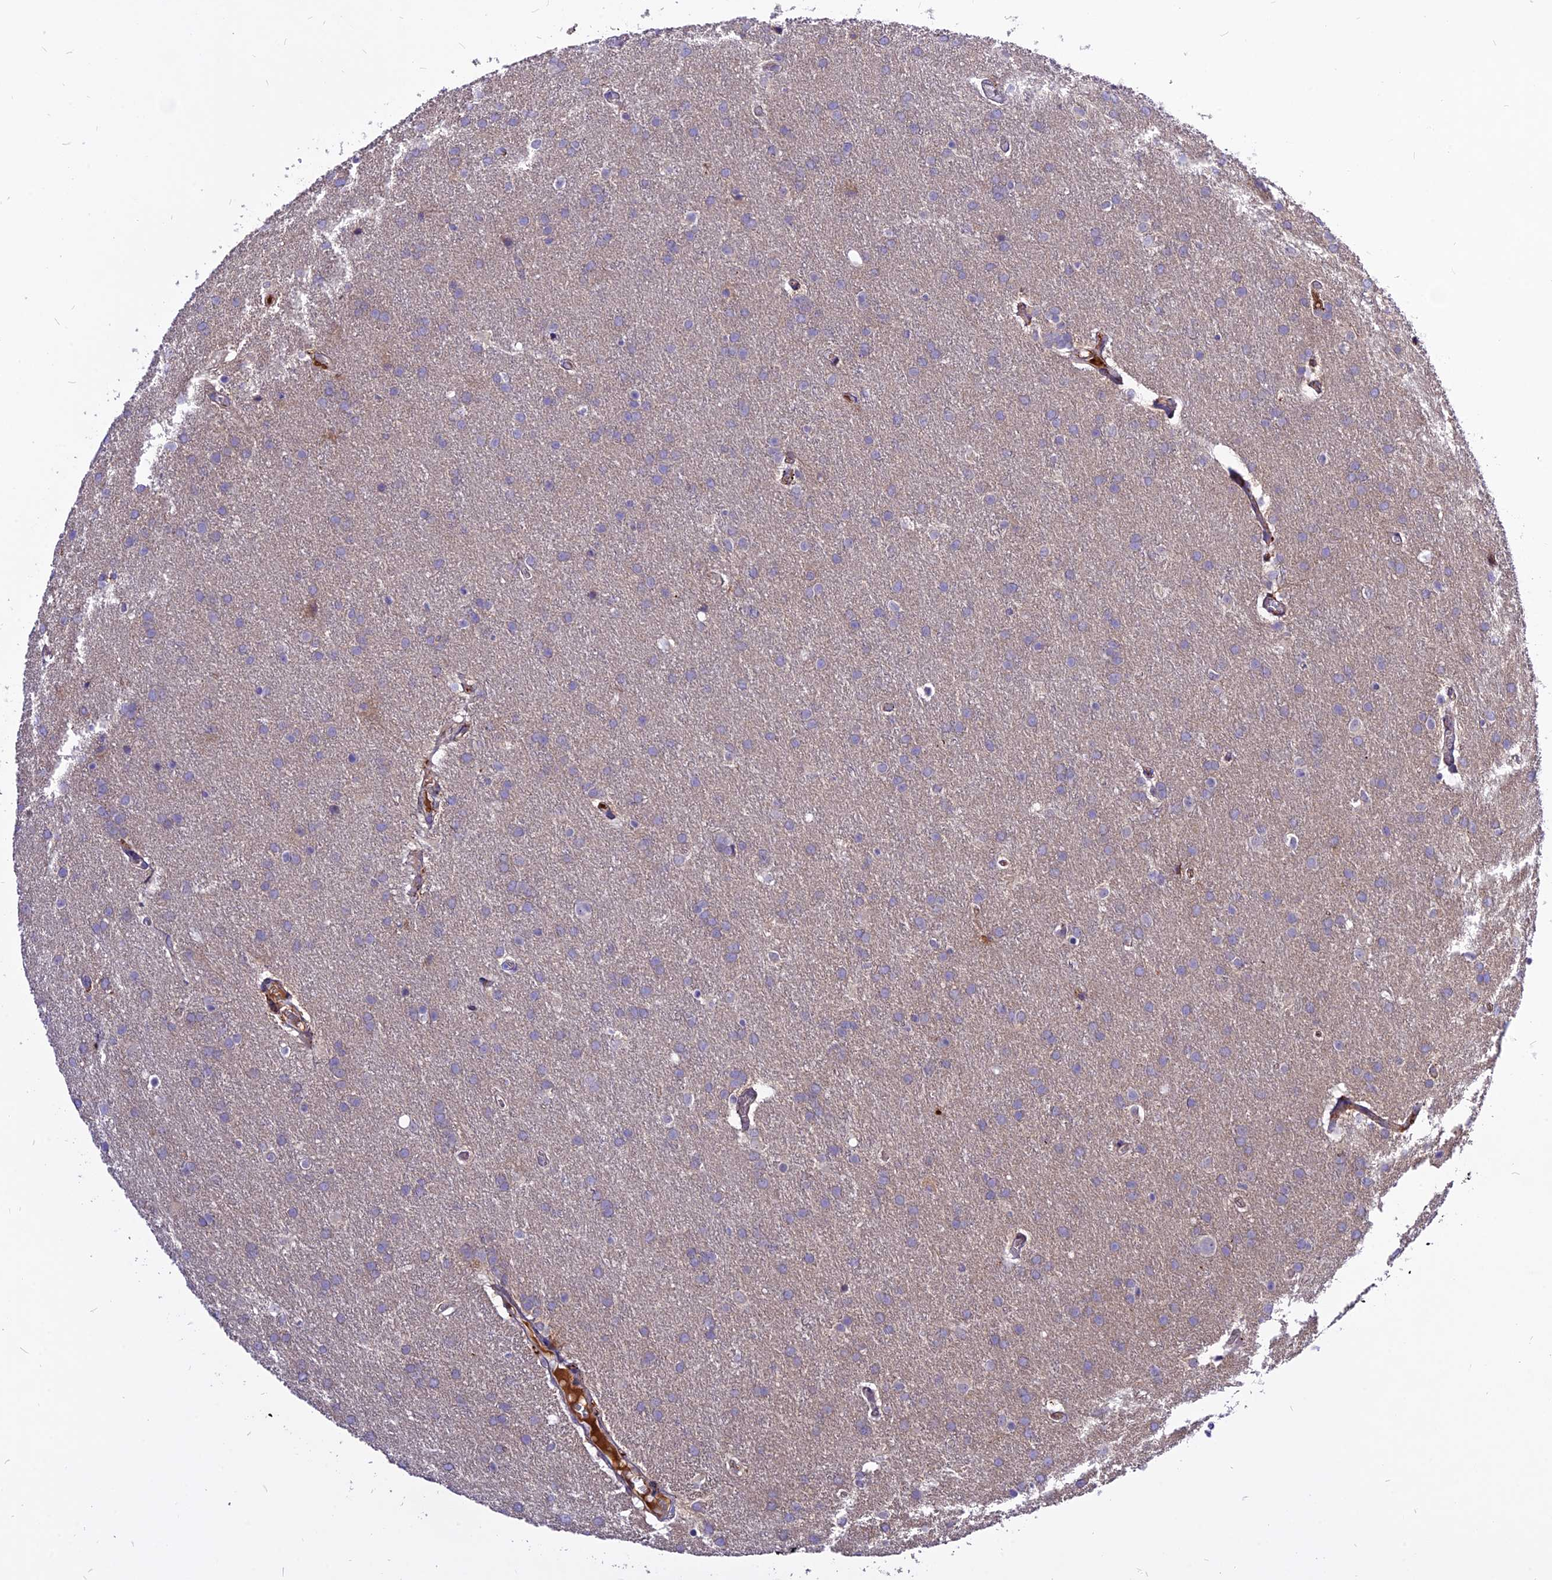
{"staining": {"intensity": "negative", "quantity": "none", "location": "none"}, "tissue": "glioma", "cell_type": "Tumor cells", "image_type": "cancer", "snomed": [{"axis": "morphology", "description": "Glioma, malignant, Low grade"}, {"axis": "topography", "description": "Brain"}], "caption": "Immunohistochemistry (IHC) photomicrograph of neoplastic tissue: human glioma stained with DAB demonstrates no significant protein positivity in tumor cells.", "gene": "CZIB", "patient": {"sex": "female", "age": 32}}